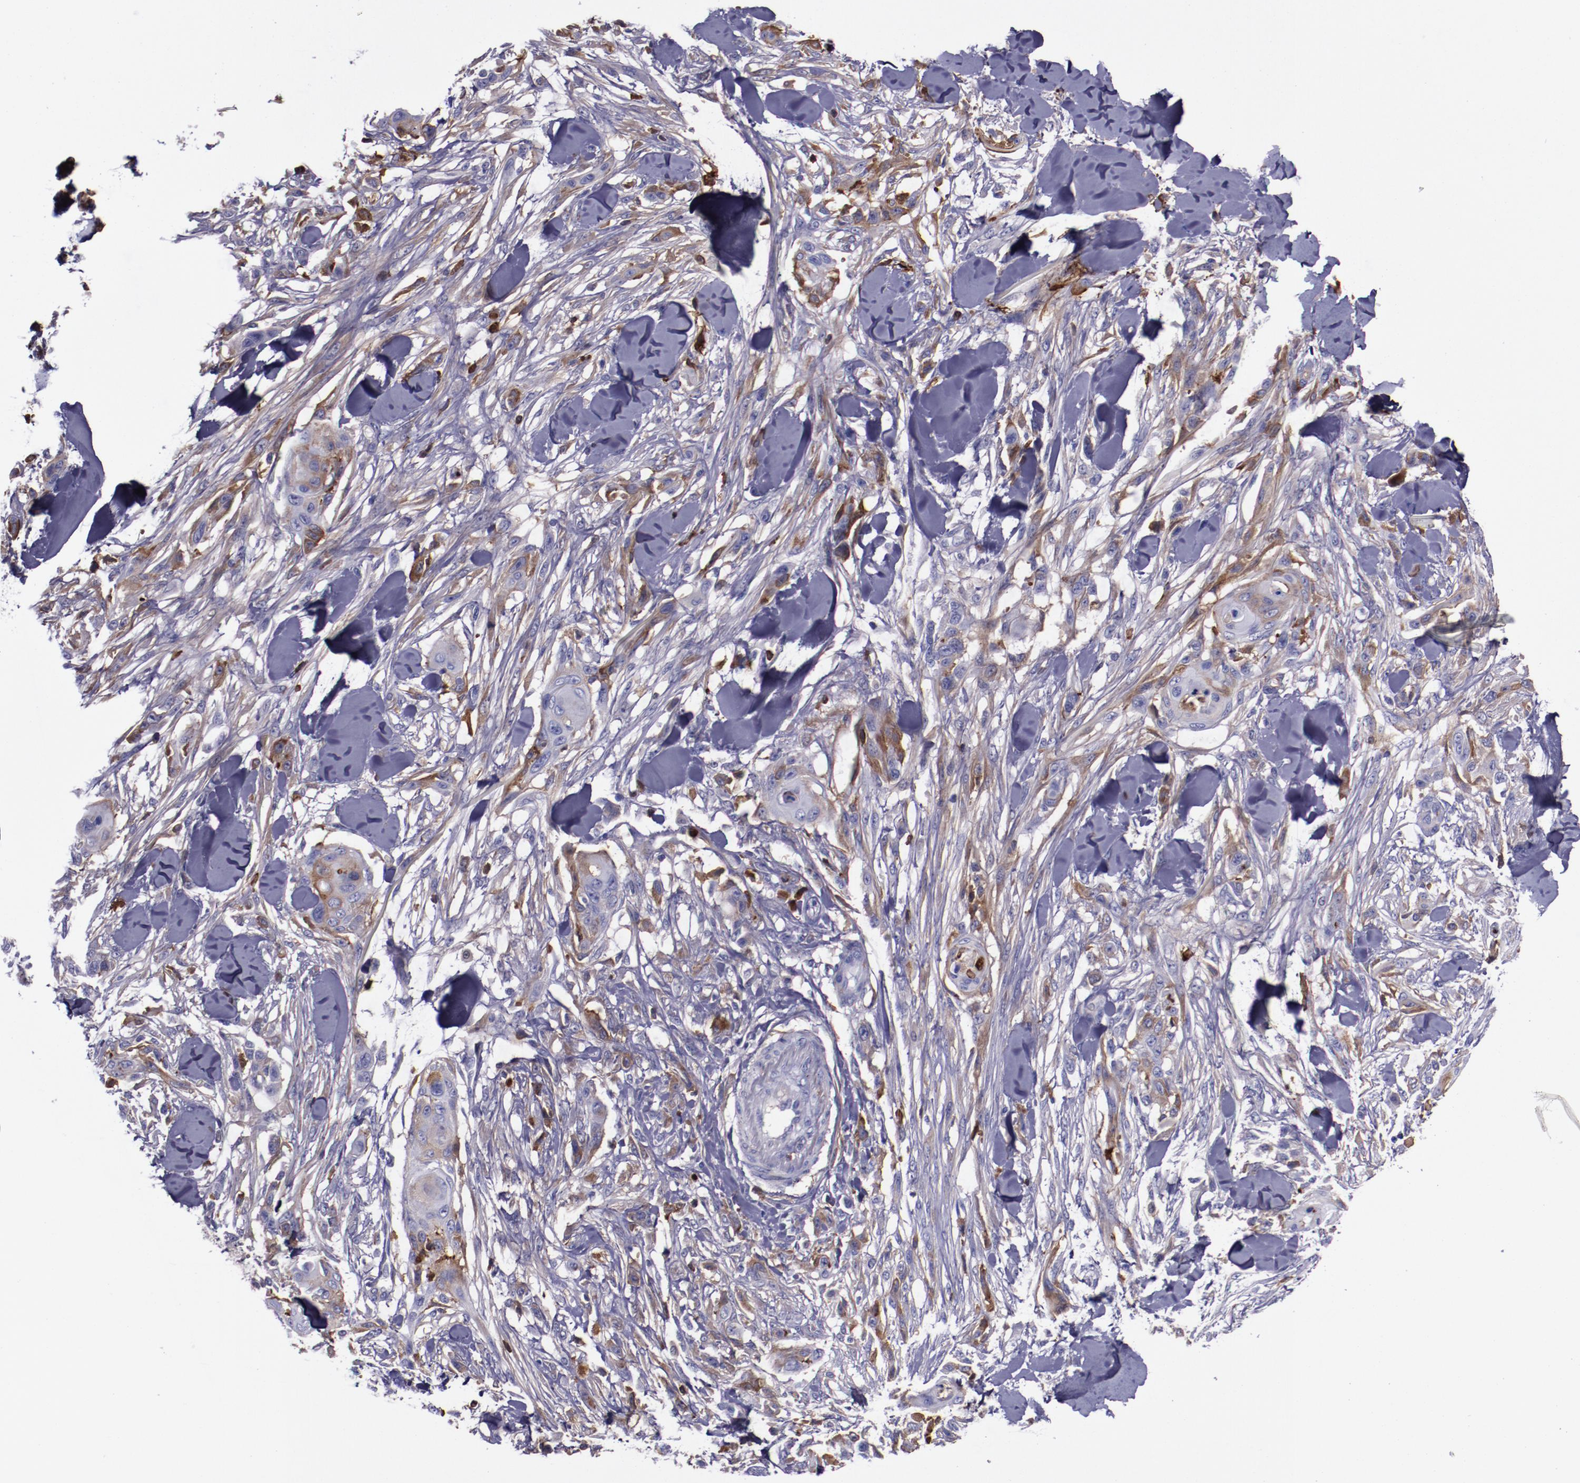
{"staining": {"intensity": "moderate", "quantity": "<25%", "location": "cytoplasmic/membranous"}, "tissue": "skin cancer", "cell_type": "Tumor cells", "image_type": "cancer", "snomed": [{"axis": "morphology", "description": "Squamous cell carcinoma, NOS"}, {"axis": "topography", "description": "Skin"}], "caption": "Human skin cancer stained with a protein marker demonstrates moderate staining in tumor cells.", "gene": "APOH", "patient": {"sex": "female", "age": 59}}